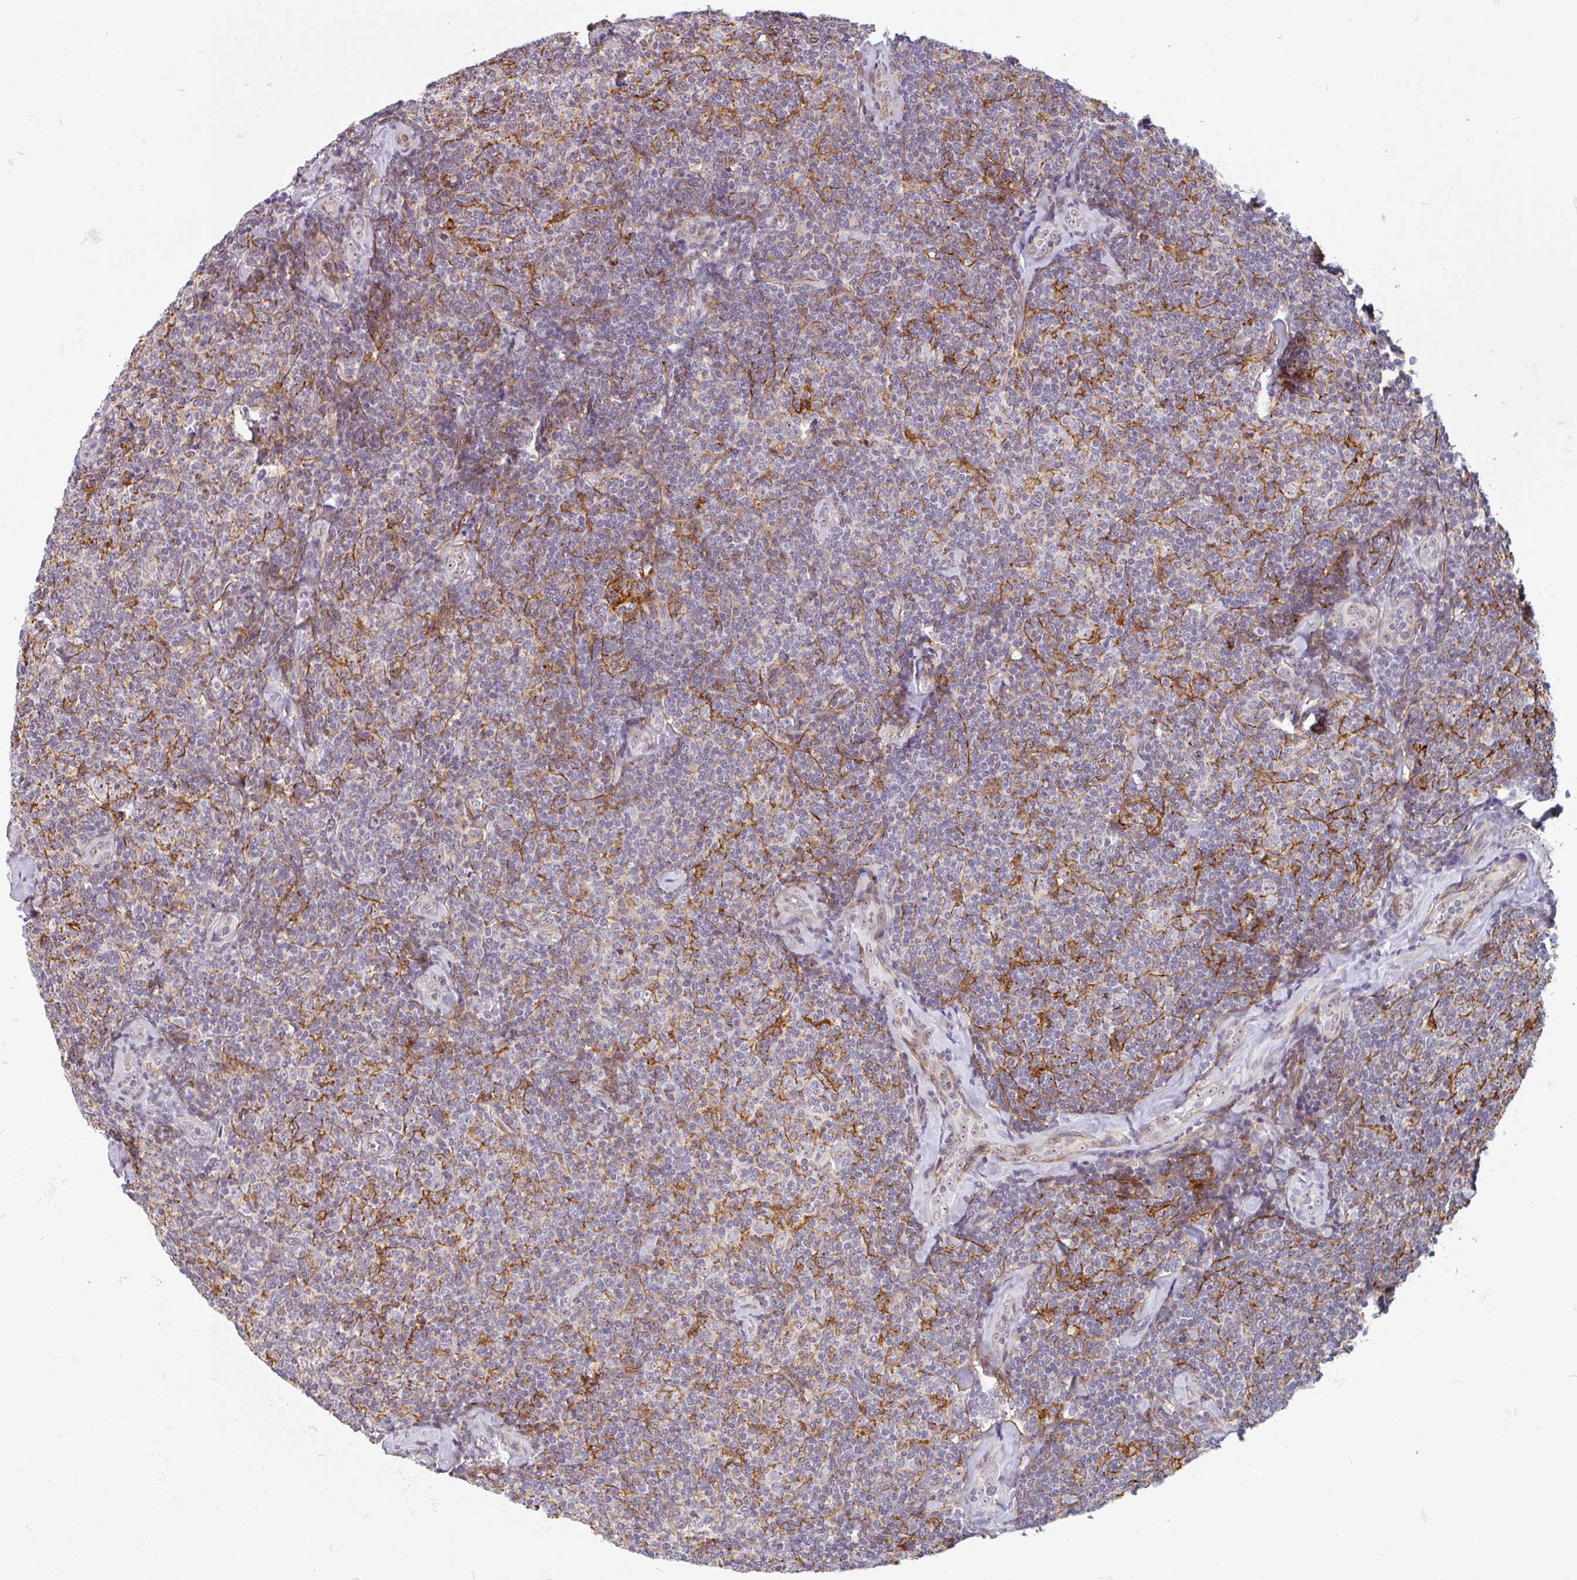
{"staining": {"intensity": "negative", "quantity": "none", "location": "none"}, "tissue": "lymphoma", "cell_type": "Tumor cells", "image_type": "cancer", "snomed": [{"axis": "morphology", "description": "Malignant lymphoma, non-Hodgkin's type, Low grade"}, {"axis": "topography", "description": "Lymph node"}], "caption": "A photomicrograph of low-grade malignant lymphoma, non-Hodgkin's type stained for a protein reveals no brown staining in tumor cells.", "gene": "TMEM119", "patient": {"sex": "female", "age": 56}}